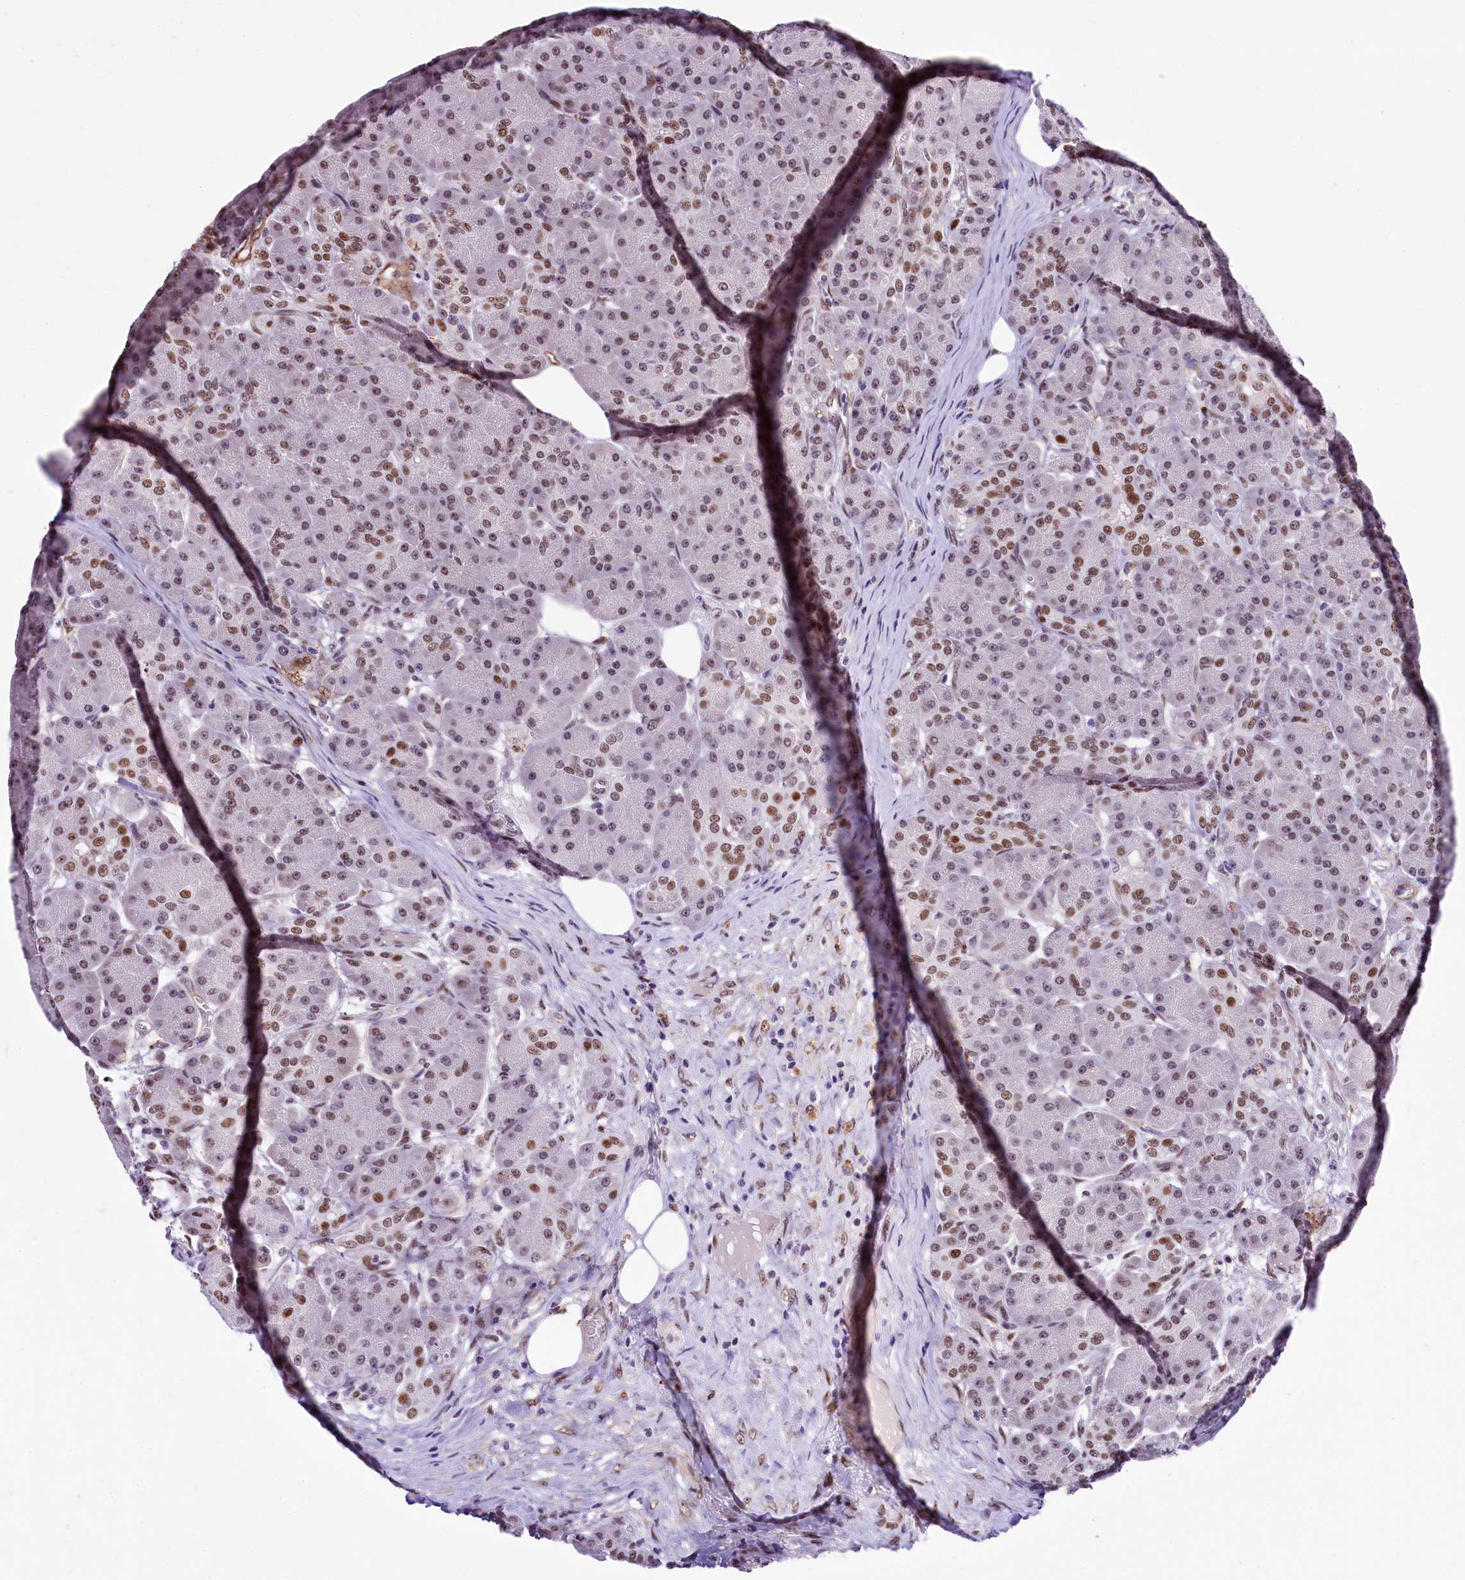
{"staining": {"intensity": "moderate", "quantity": "25%-75%", "location": "nuclear"}, "tissue": "pancreas", "cell_type": "Exocrine glandular cells", "image_type": "normal", "snomed": [{"axis": "morphology", "description": "Normal tissue, NOS"}, {"axis": "topography", "description": "Pancreas"}], "caption": "Protein expression by IHC demonstrates moderate nuclear staining in about 25%-75% of exocrine glandular cells in benign pancreas.", "gene": "SAMD10", "patient": {"sex": "male", "age": 63}}